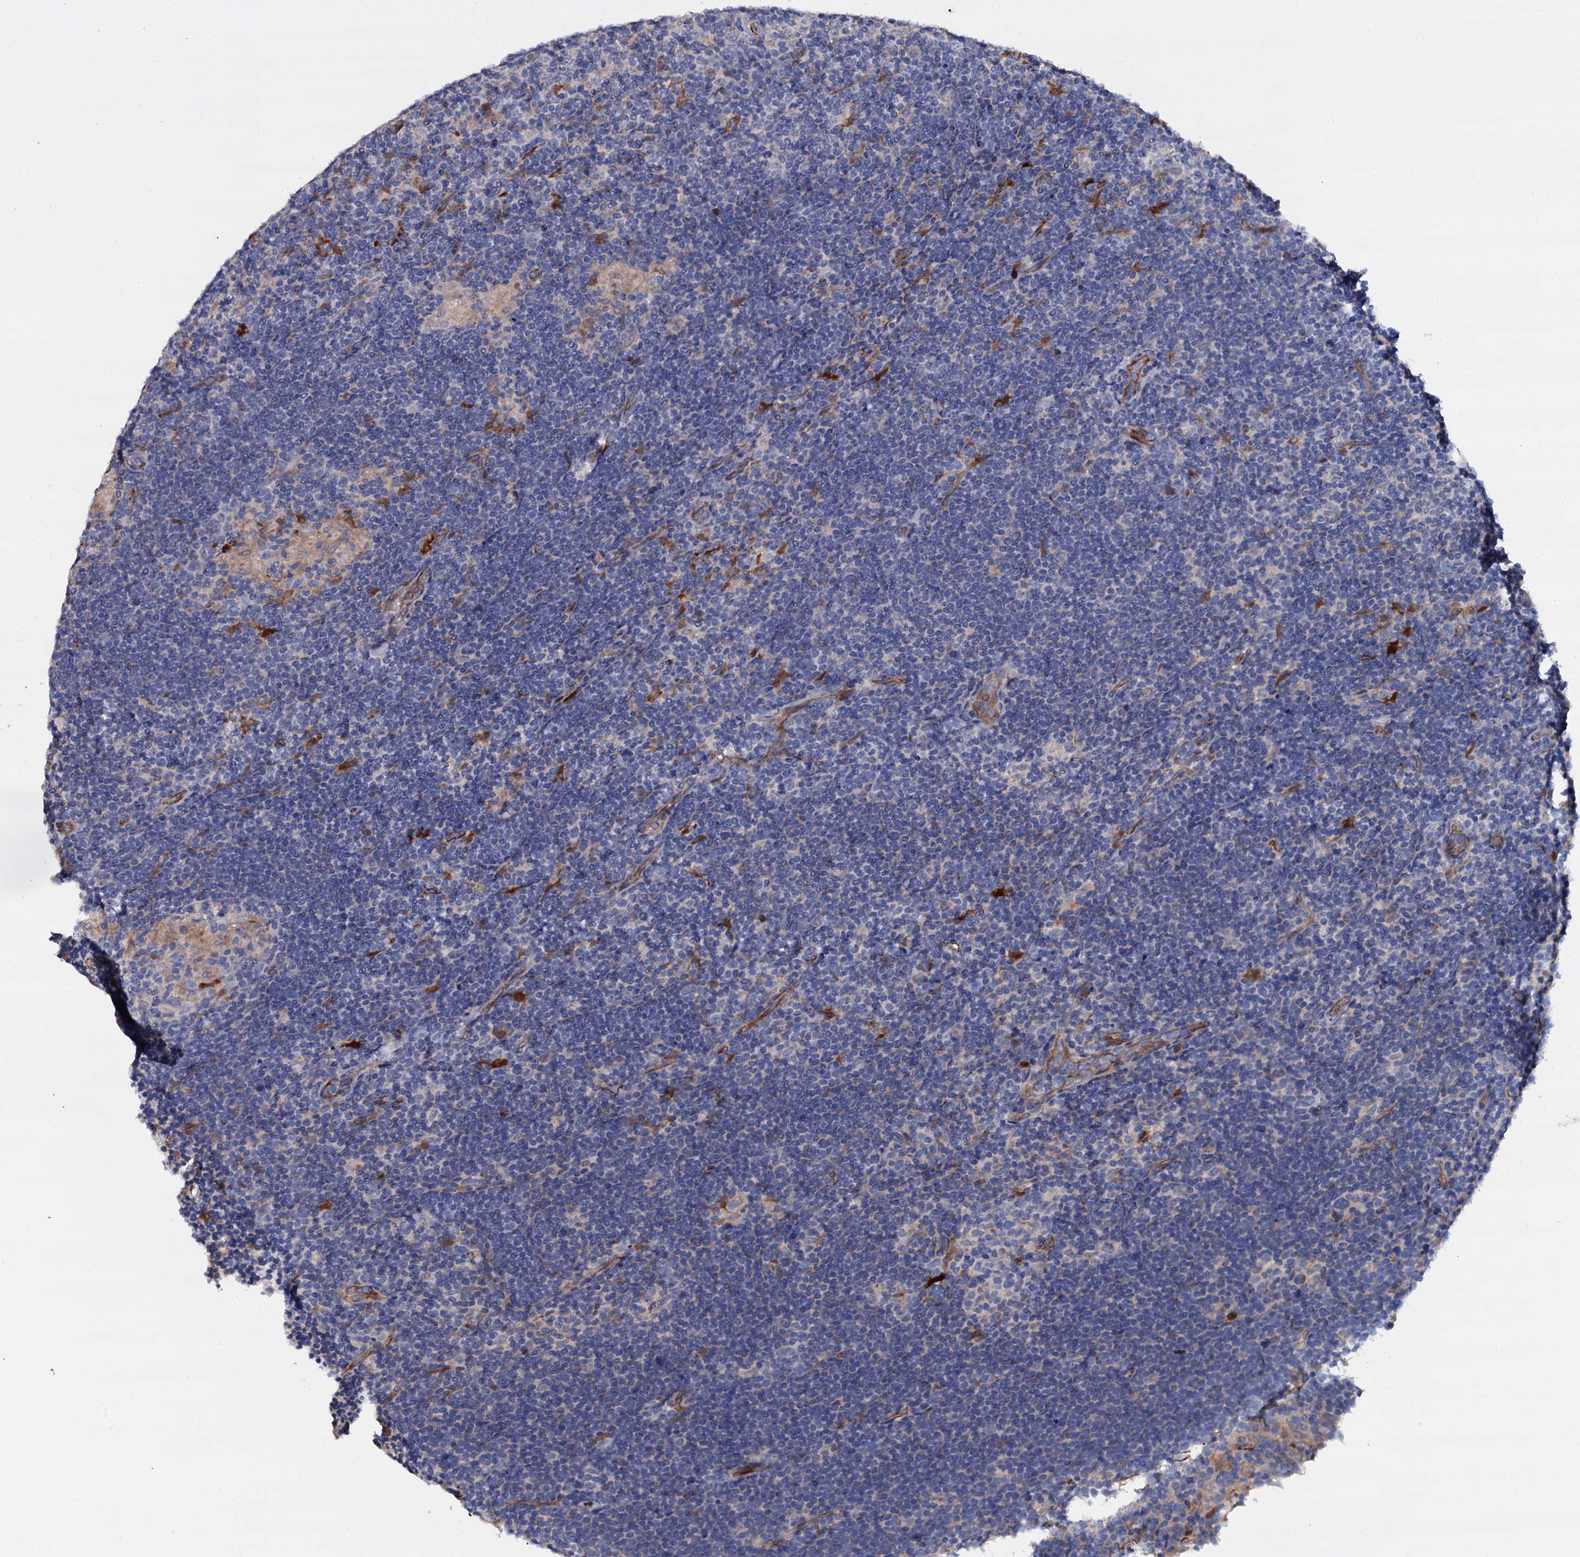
{"staining": {"intensity": "negative", "quantity": "none", "location": "none"}, "tissue": "lymphoma", "cell_type": "Tumor cells", "image_type": "cancer", "snomed": [{"axis": "morphology", "description": "Hodgkin's disease, NOS"}, {"axis": "topography", "description": "Lymph node"}], "caption": "High magnification brightfield microscopy of Hodgkin's disease stained with DAB (brown) and counterstained with hematoxylin (blue): tumor cells show no significant expression.", "gene": "BCL2L14", "patient": {"sex": "female", "age": 57}}